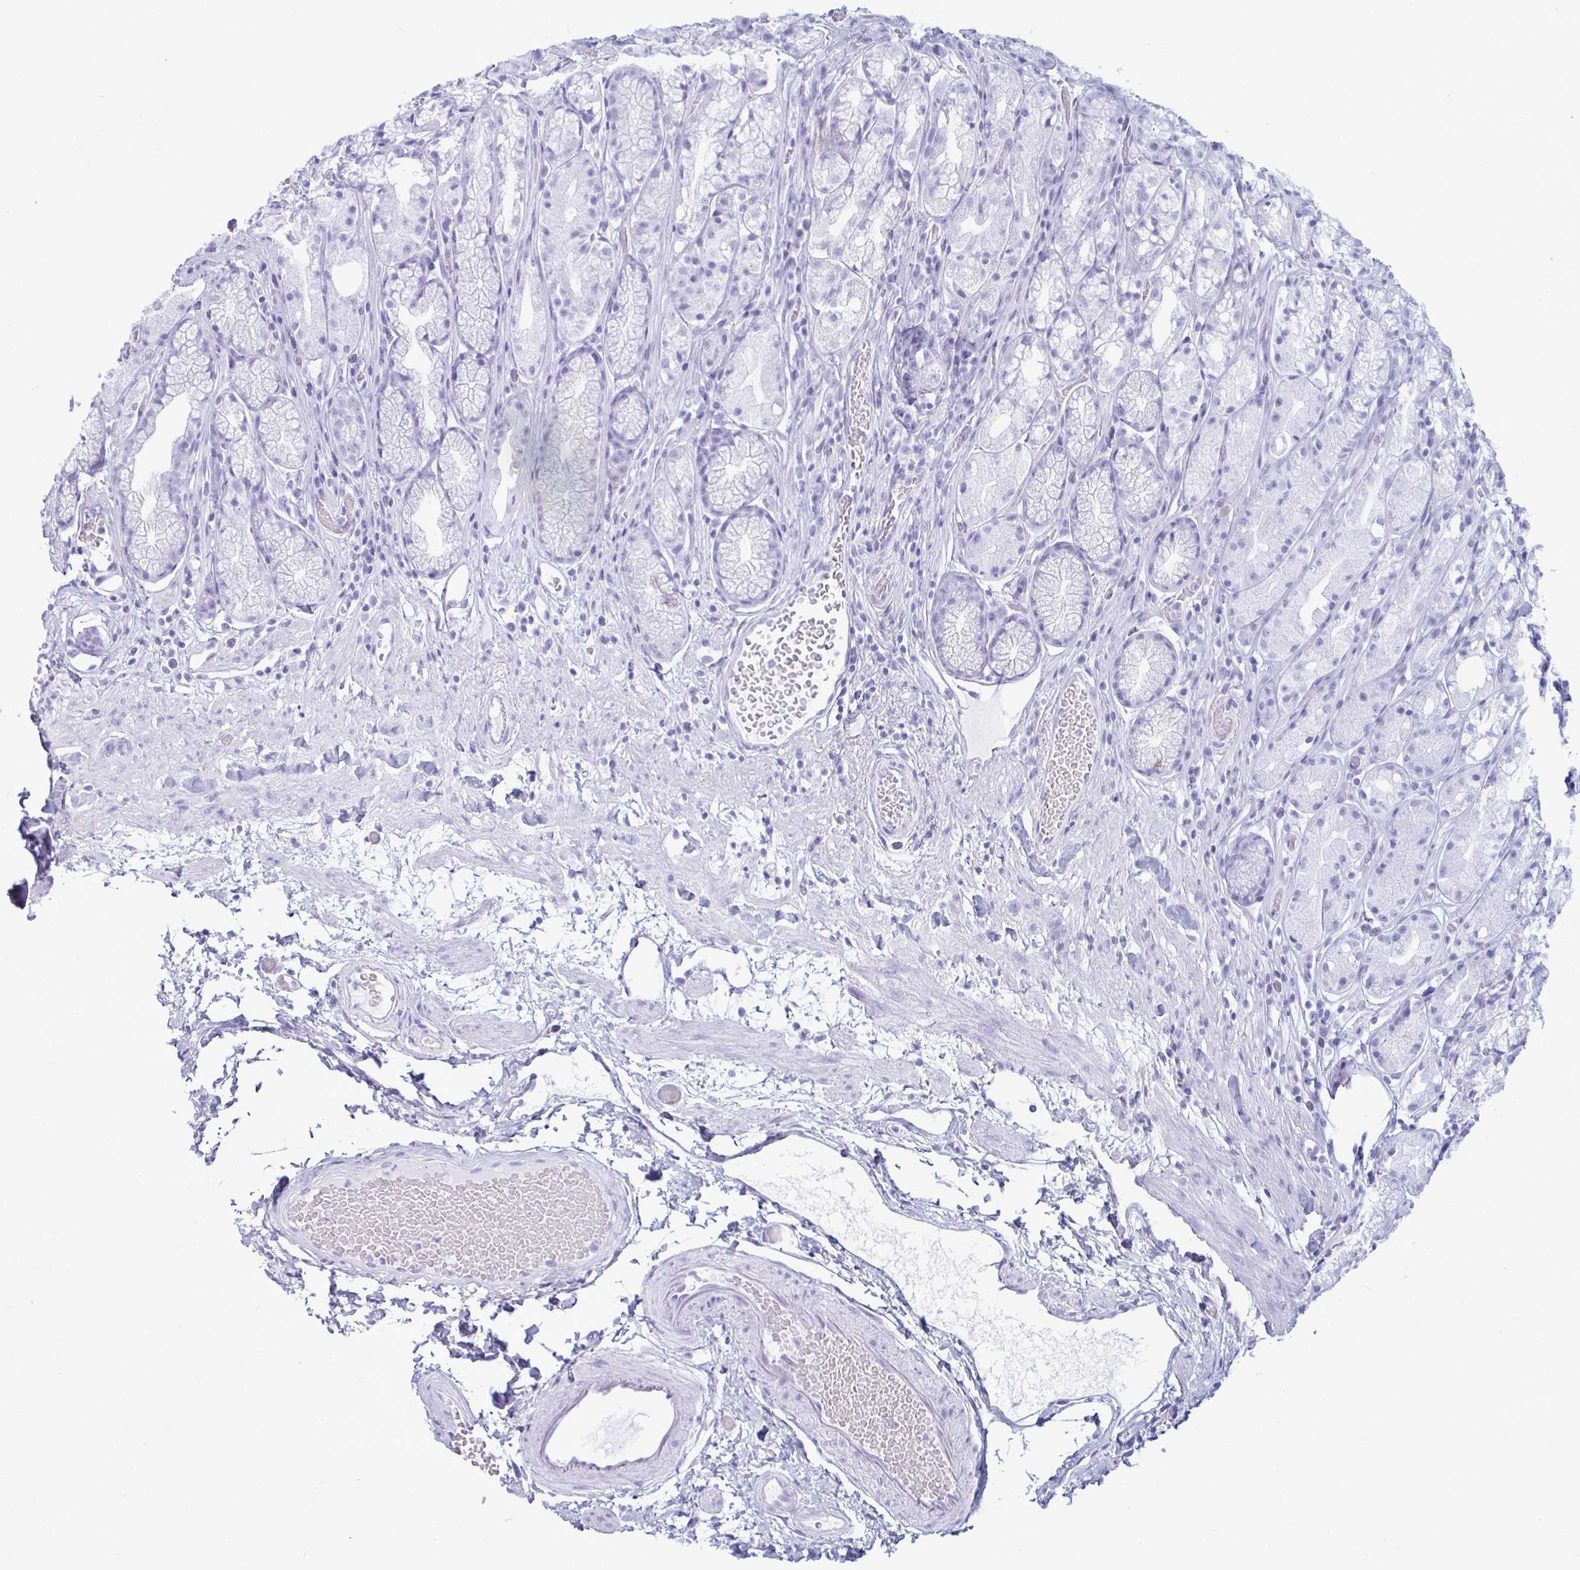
{"staining": {"intensity": "negative", "quantity": "none", "location": "none"}, "tissue": "stomach", "cell_type": "Glandular cells", "image_type": "normal", "snomed": [{"axis": "morphology", "description": "Normal tissue, NOS"}, {"axis": "topography", "description": "Smooth muscle"}, {"axis": "topography", "description": "Stomach"}], "caption": "An image of stomach stained for a protein exhibits no brown staining in glandular cells. Brightfield microscopy of immunohistochemistry stained with DAB (3,3'-diaminobenzidine) (brown) and hematoxylin (blue), captured at high magnification.", "gene": "ANKRD60", "patient": {"sex": "male", "age": 70}}